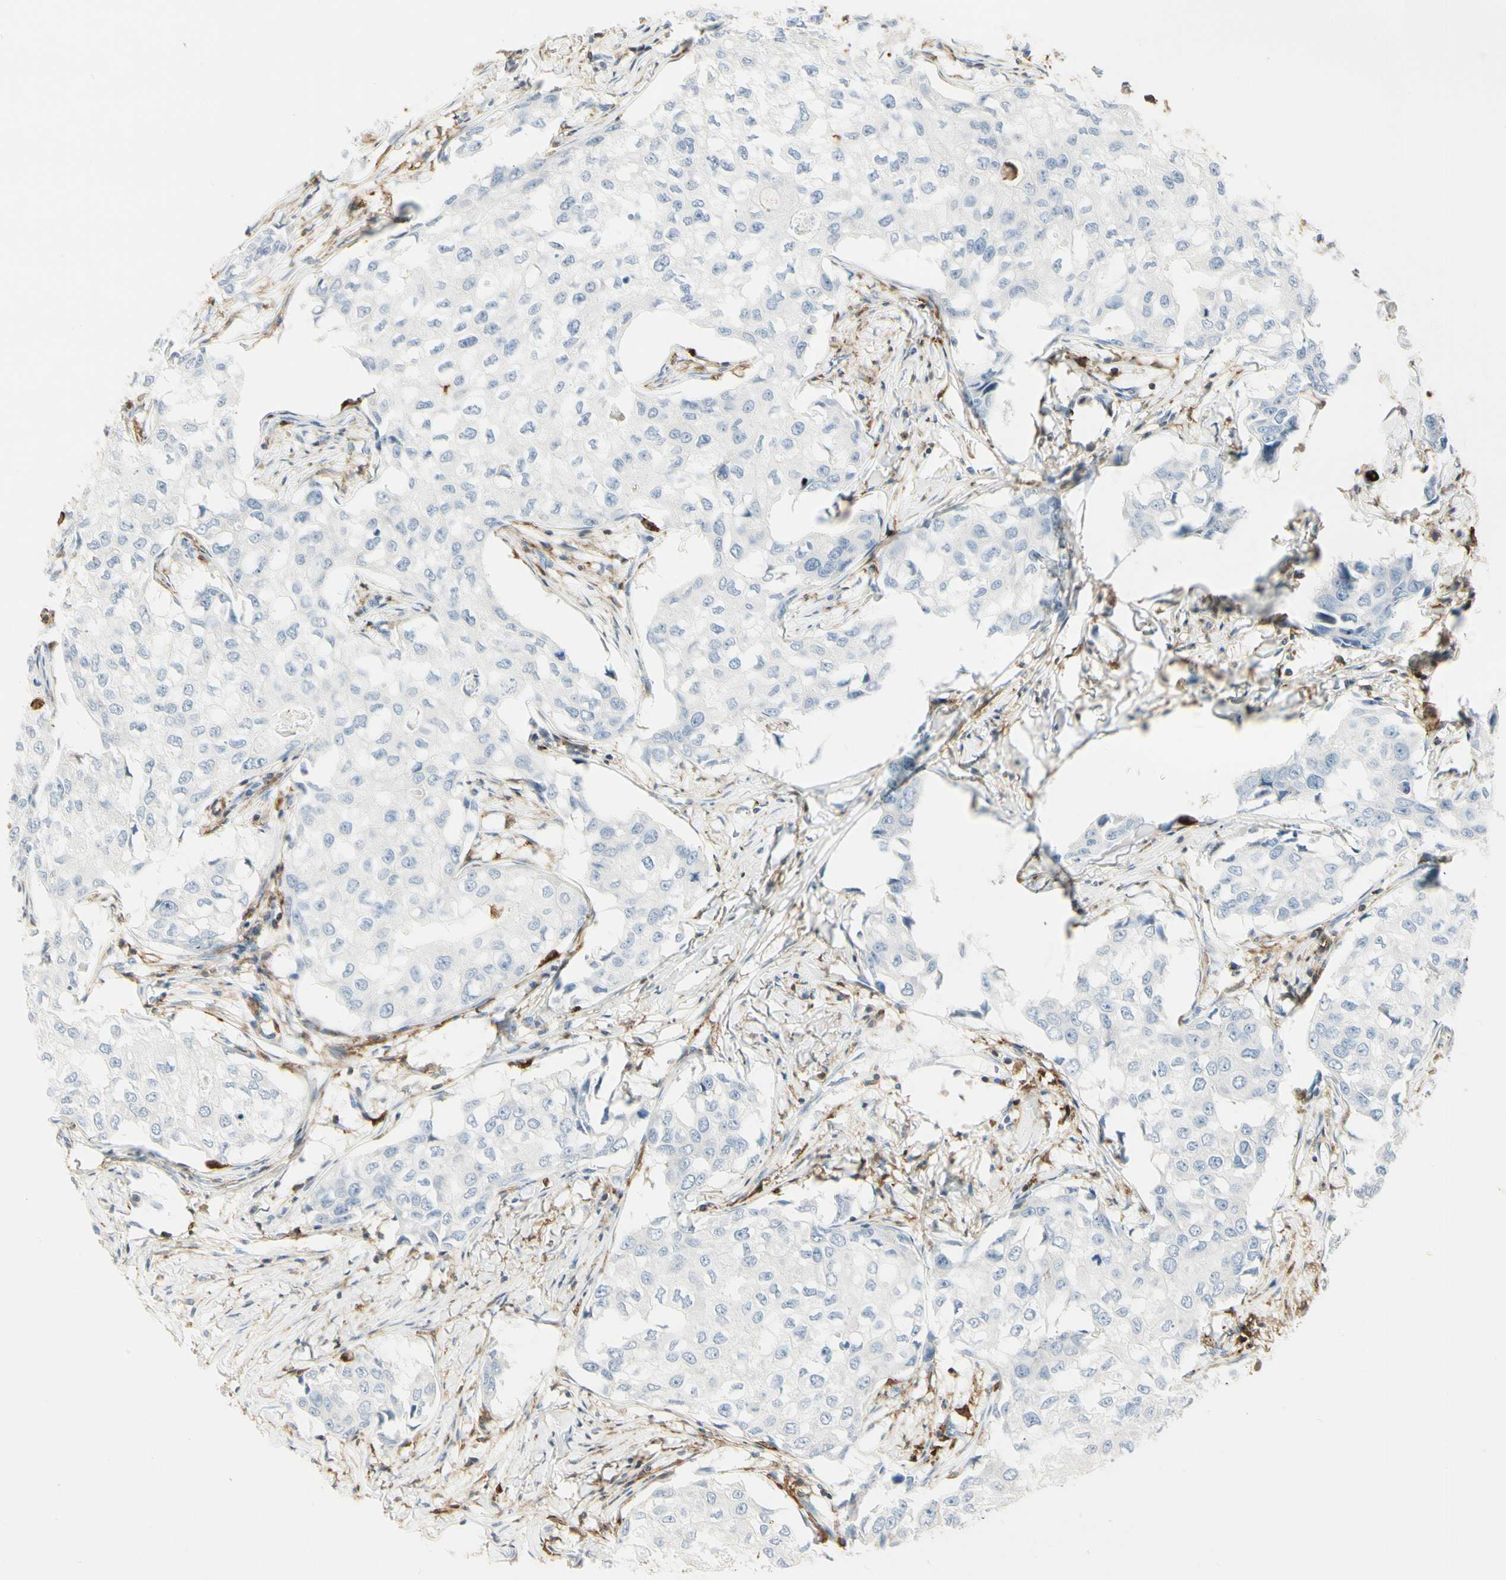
{"staining": {"intensity": "negative", "quantity": "none", "location": "none"}, "tissue": "breast cancer", "cell_type": "Tumor cells", "image_type": "cancer", "snomed": [{"axis": "morphology", "description": "Duct carcinoma"}, {"axis": "topography", "description": "Breast"}], "caption": "Image shows no significant protein positivity in tumor cells of breast cancer (infiltrating ductal carcinoma). The staining was performed using DAB (3,3'-diaminobenzidine) to visualize the protein expression in brown, while the nuclei were stained in blue with hematoxylin (Magnification: 20x).", "gene": "ITGB2", "patient": {"sex": "female", "age": 27}}